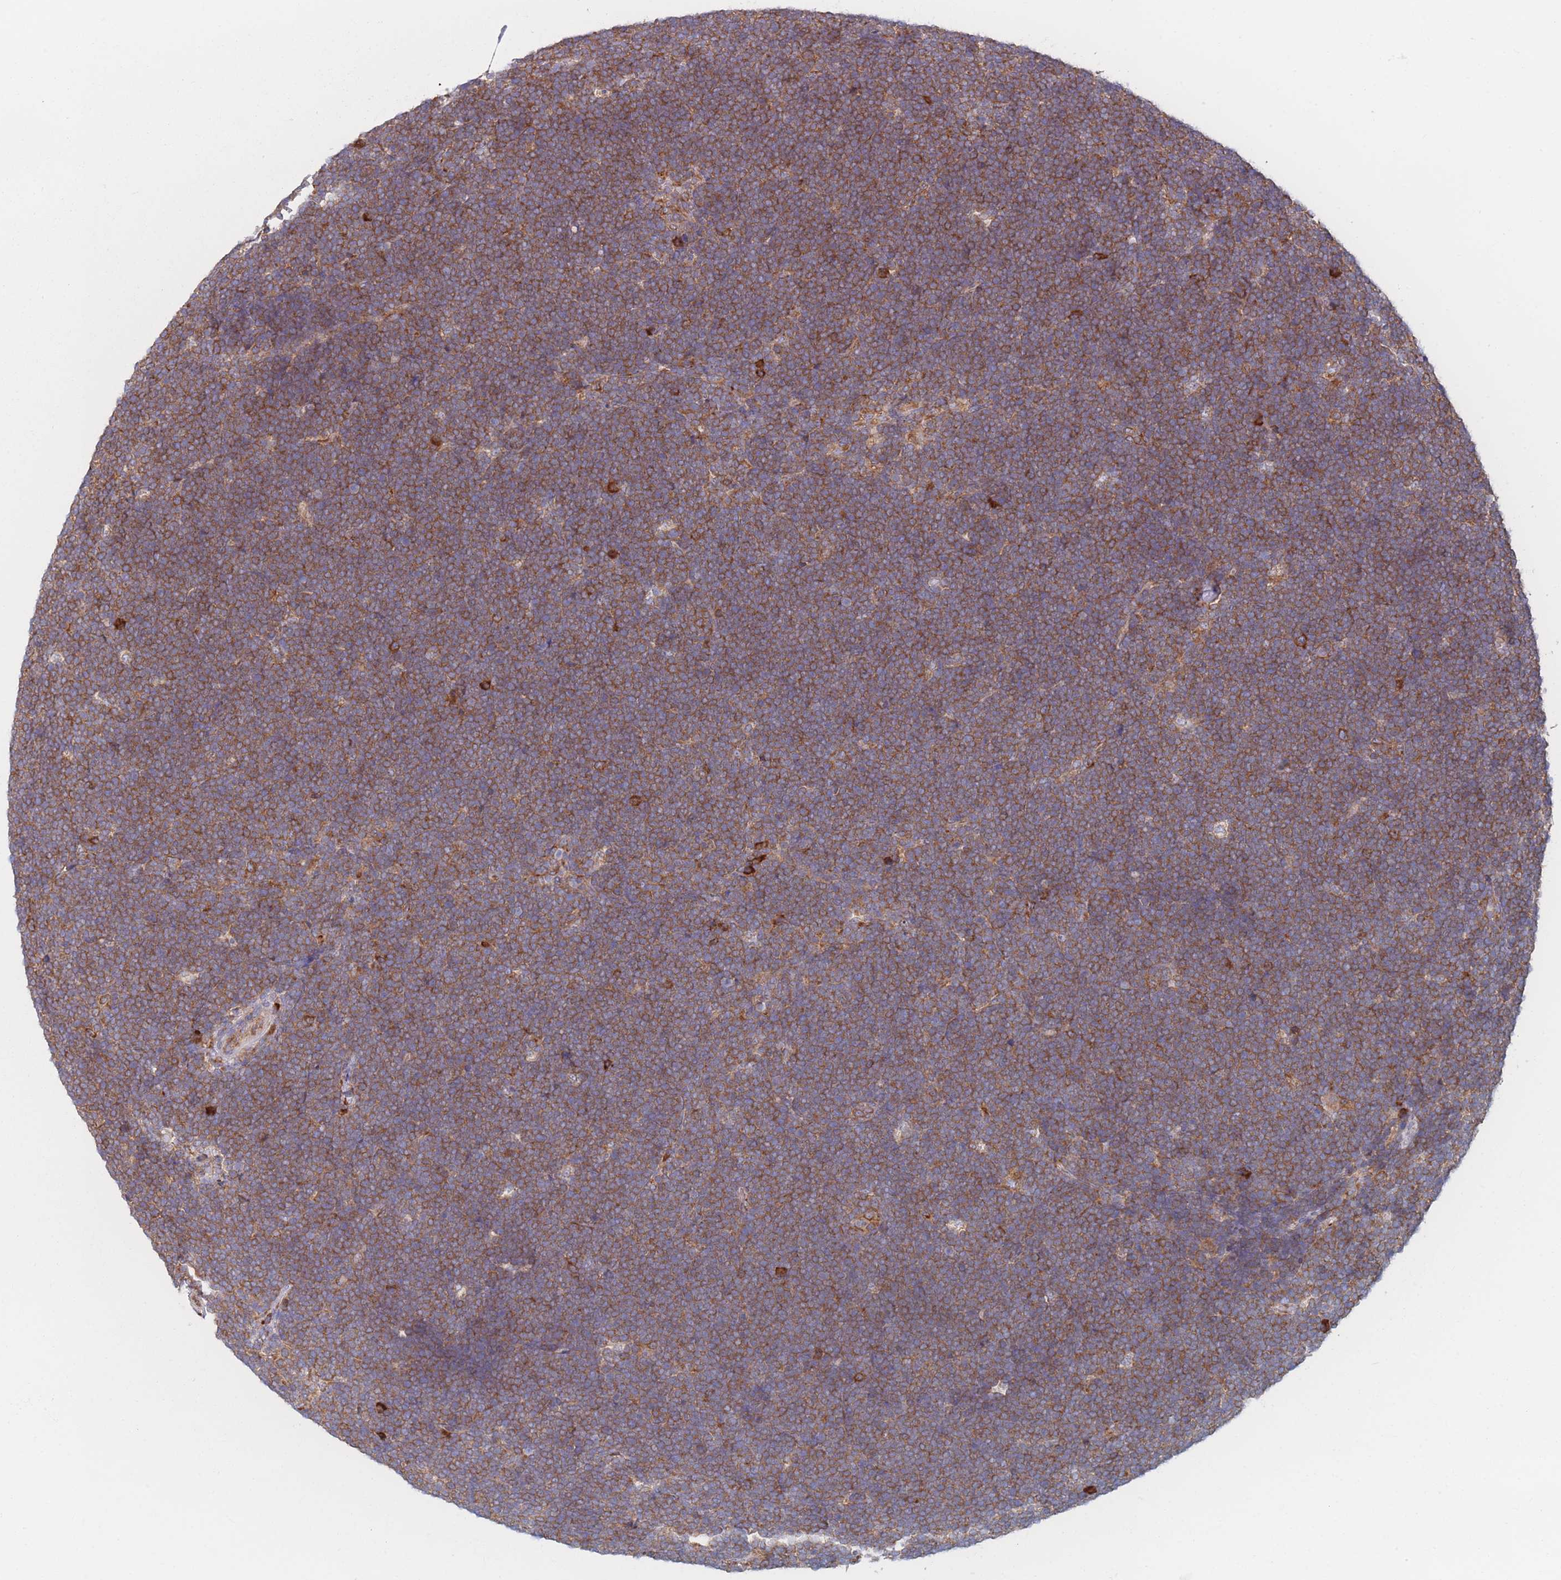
{"staining": {"intensity": "moderate", "quantity": ">75%", "location": "cytoplasmic/membranous"}, "tissue": "lymphoma", "cell_type": "Tumor cells", "image_type": "cancer", "snomed": [{"axis": "morphology", "description": "Malignant lymphoma, non-Hodgkin's type, High grade"}, {"axis": "topography", "description": "Lymph node"}], "caption": "This image displays immunohistochemistry (IHC) staining of lymphoma, with medium moderate cytoplasmic/membranous staining in approximately >75% of tumor cells.", "gene": "EEF1B2", "patient": {"sex": "male", "age": 13}}